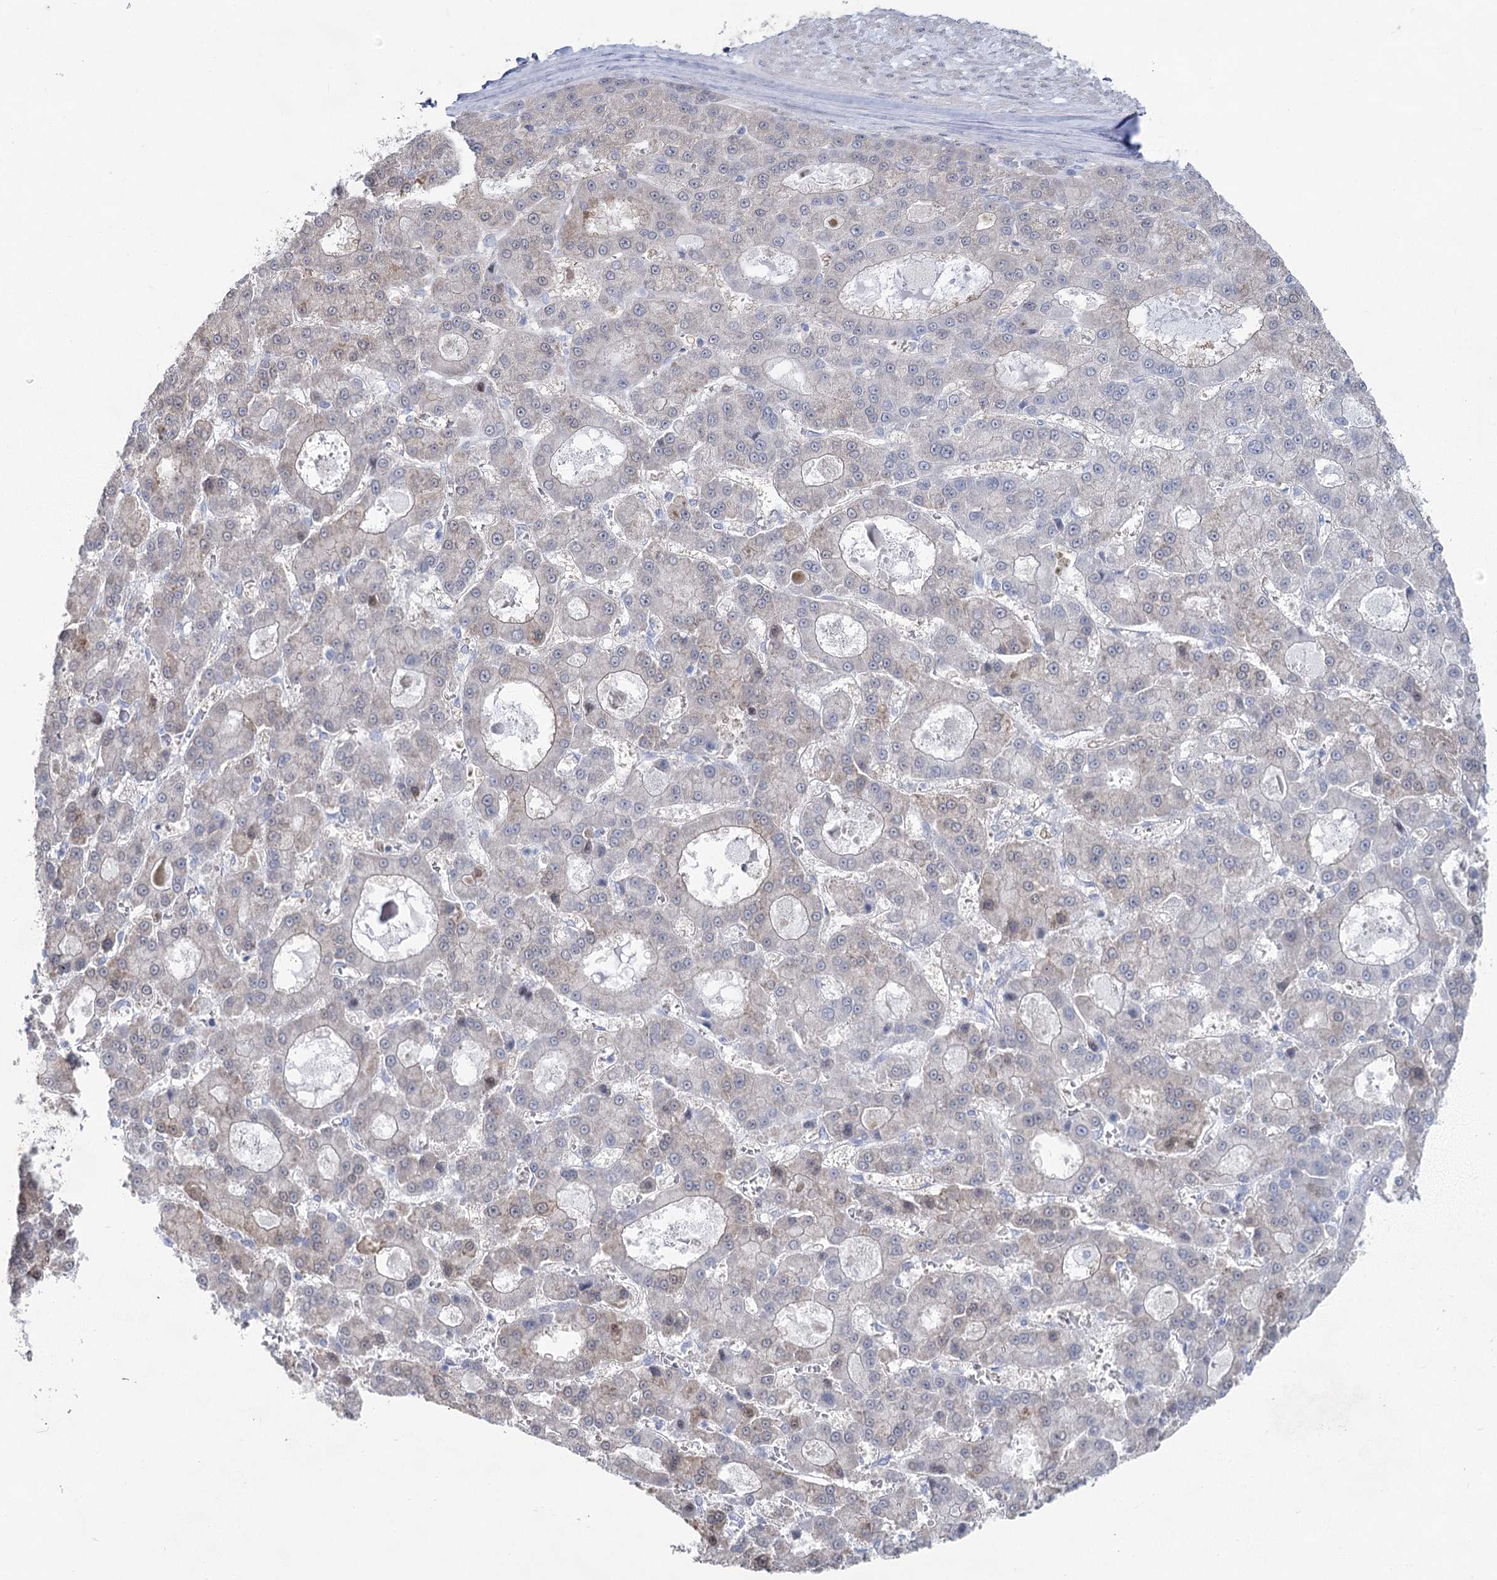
{"staining": {"intensity": "negative", "quantity": "none", "location": "none"}, "tissue": "liver cancer", "cell_type": "Tumor cells", "image_type": "cancer", "snomed": [{"axis": "morphology", "description": "Carcinoma, Hepatocellular, NOS"}, {"axis": "topography", "description": "Liver"}], "caption": "High magnification brightfield microscopy of liver cancer stained with DAB (3,3'-diaminobenzidine) (brown) and counterstained with hematoxylin (blue): tumor cells show no significant expression.", "gene": "CCDC88A", "patient": {"sex": "male", "age": 70}}